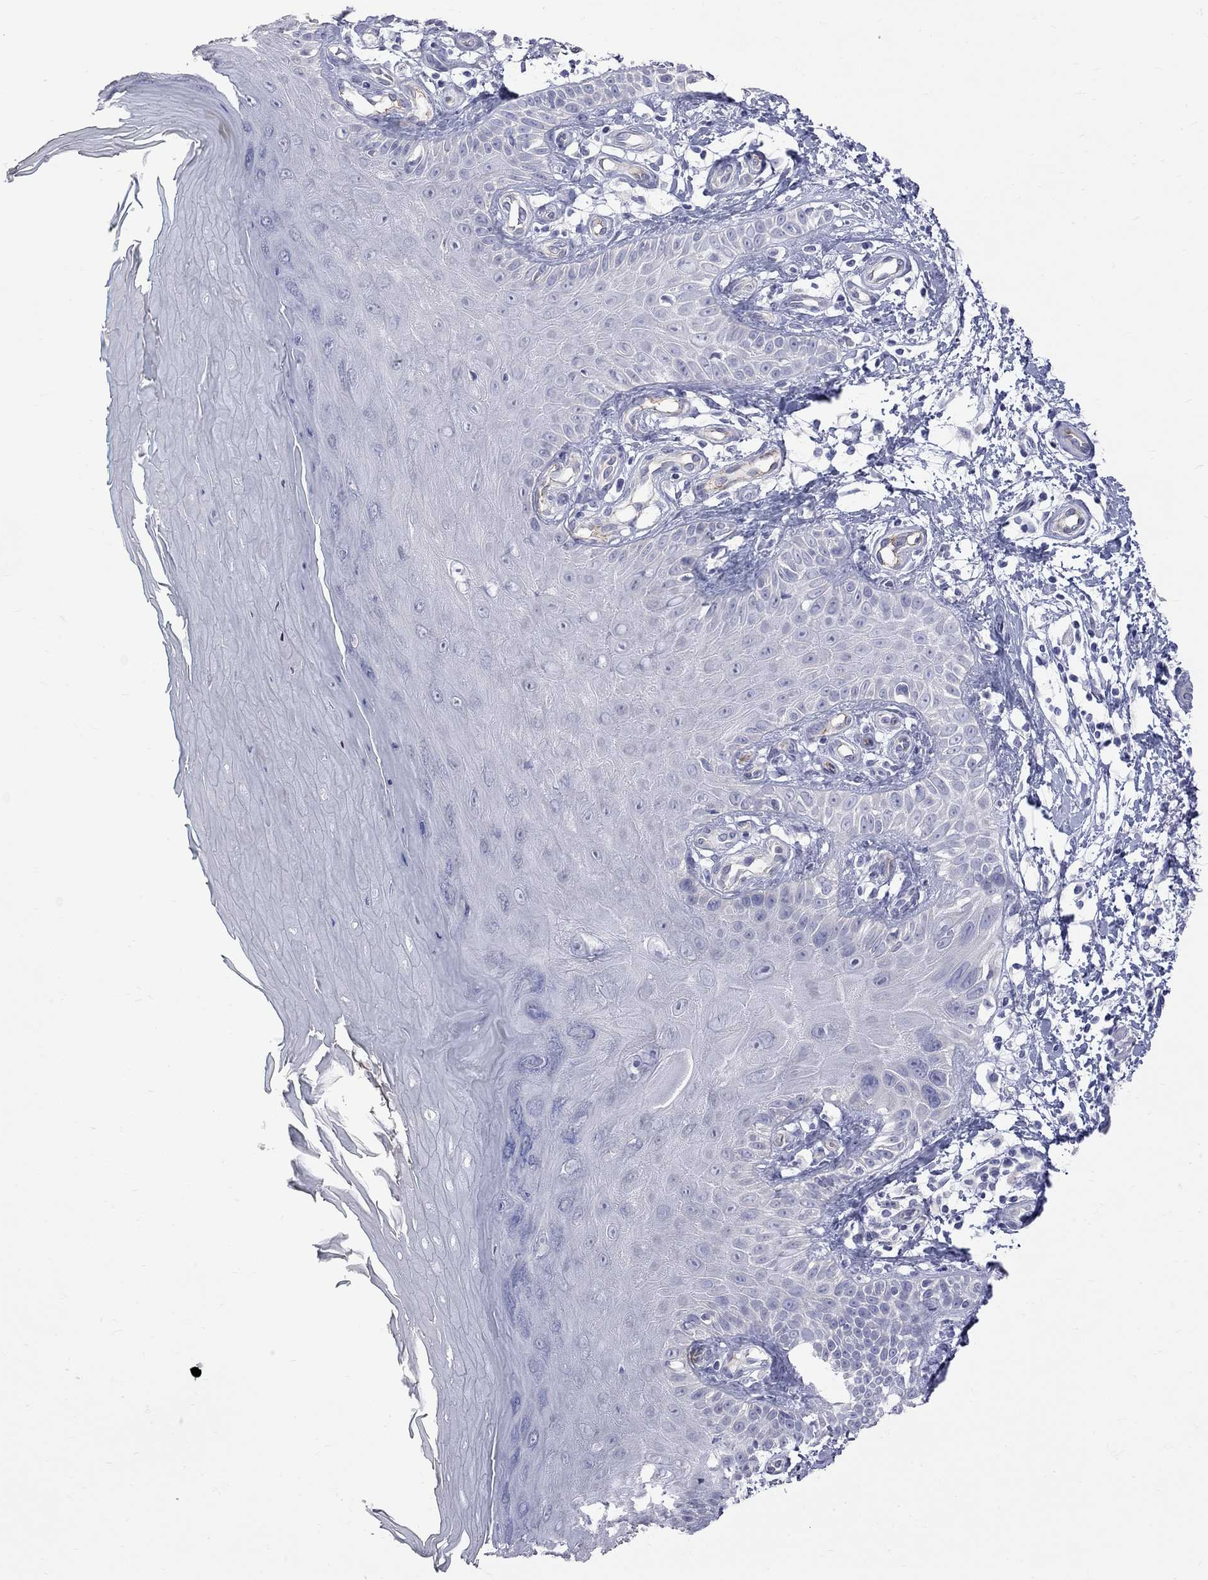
{"staining": {"intensity": "negative", "quantity": "none", "location": "none"}, "tissue": "skin", "cell_type": "Fibroblasts", "image_type": "normal", "snomed": [{"axis": "morphology", "description": "Normal tissue, NOS"}, {"axis": "morphology", "description": "Inflammation, NOS"}, {"axis": "morphology", "description": "Fibrosis, NOS"}, {"axis": "topography", "description": "Skin"}], "caption": "Skin stained for a protein using immunohistochemistry (IHC) displays no expression fibroblasts.", "gene": "KCND2", "patient": {"sex": "male", "age": 71}}